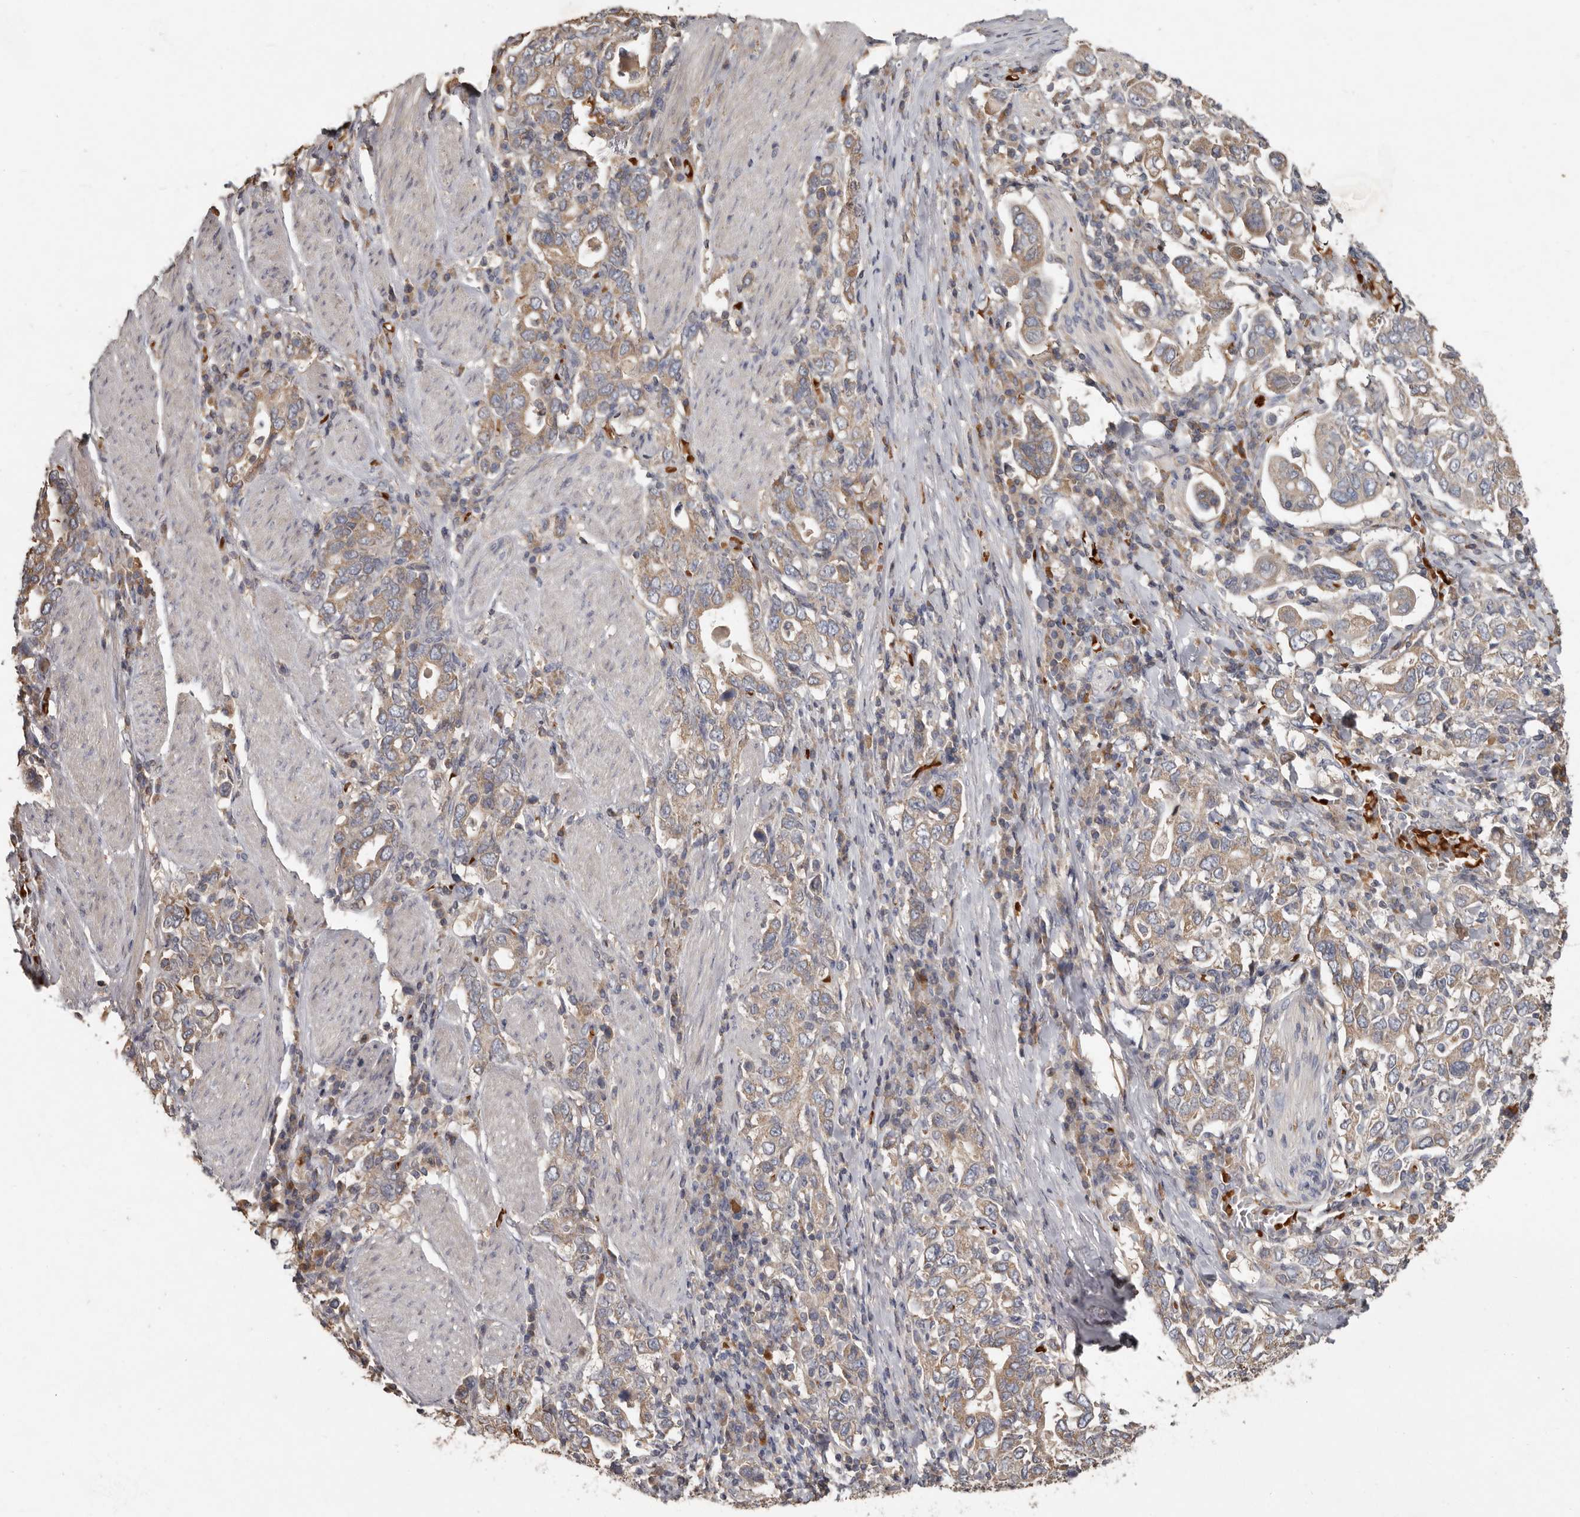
{"staining": {"intensity": "weak", "quantity": ">75%", "location": "cytoplasmic/membranous"}, "tissue": "stomach cancer", "cell_type": "Tumor cells", "image_type": "cancer", "snomed": [{"axis": "morphology", "description": "Adenocarcinoma, NOS"}, {"axis": "topography", "description": "Stomach, upper"}], "caption": "Immunohistochemistry (DAB) staining of stomach adenocarcinoma shows weak cytoplasmic/membranous protein staining in about >75% of tumor cells. The protein of interest is shown in brown color, while the nuclei are stained blue.", "gene": "KIF26B", "patient": {"sex": "male", "age": 62}}